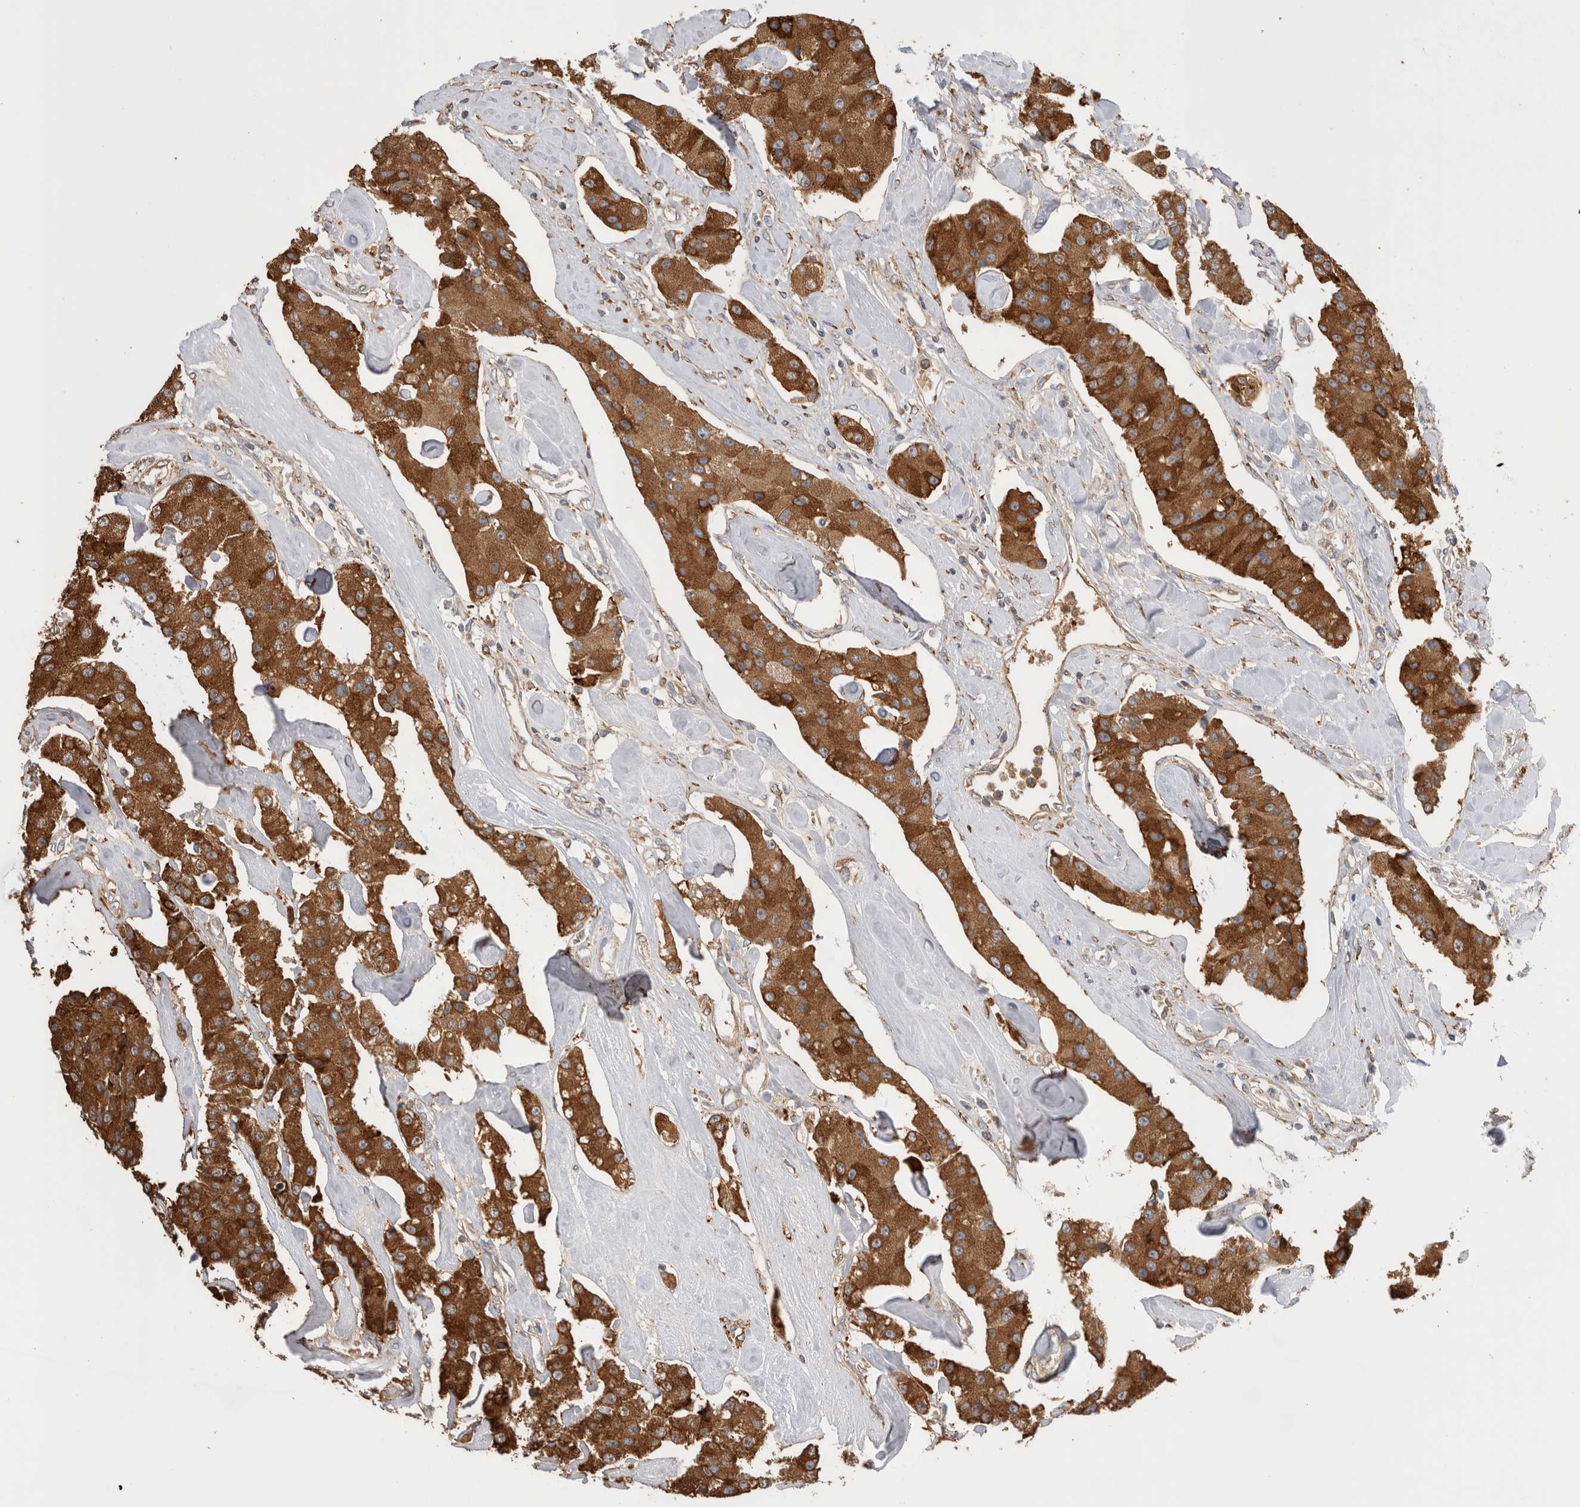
{"staining": {"intensity": "strong", "quantity": ">75%", "location": "cytoplasmic/membranous"}, "tissue": "carcinoid", "cell_type": "Tumor cells", "image_type": "cancer", "snomed": [{"axis": "morphology", "description": "Carcinoid, malignant, NOS"}, {"axis": "topography", "description": "Pancreas"}], "caption": "Immunohistochemical staining of carcinoid exhibits high levels of strong cytoplasmic/membranous expression in about >75% of tumor cells.", "gene": "LRPAP1", "patient": {"sex": "male", "age": 41}}